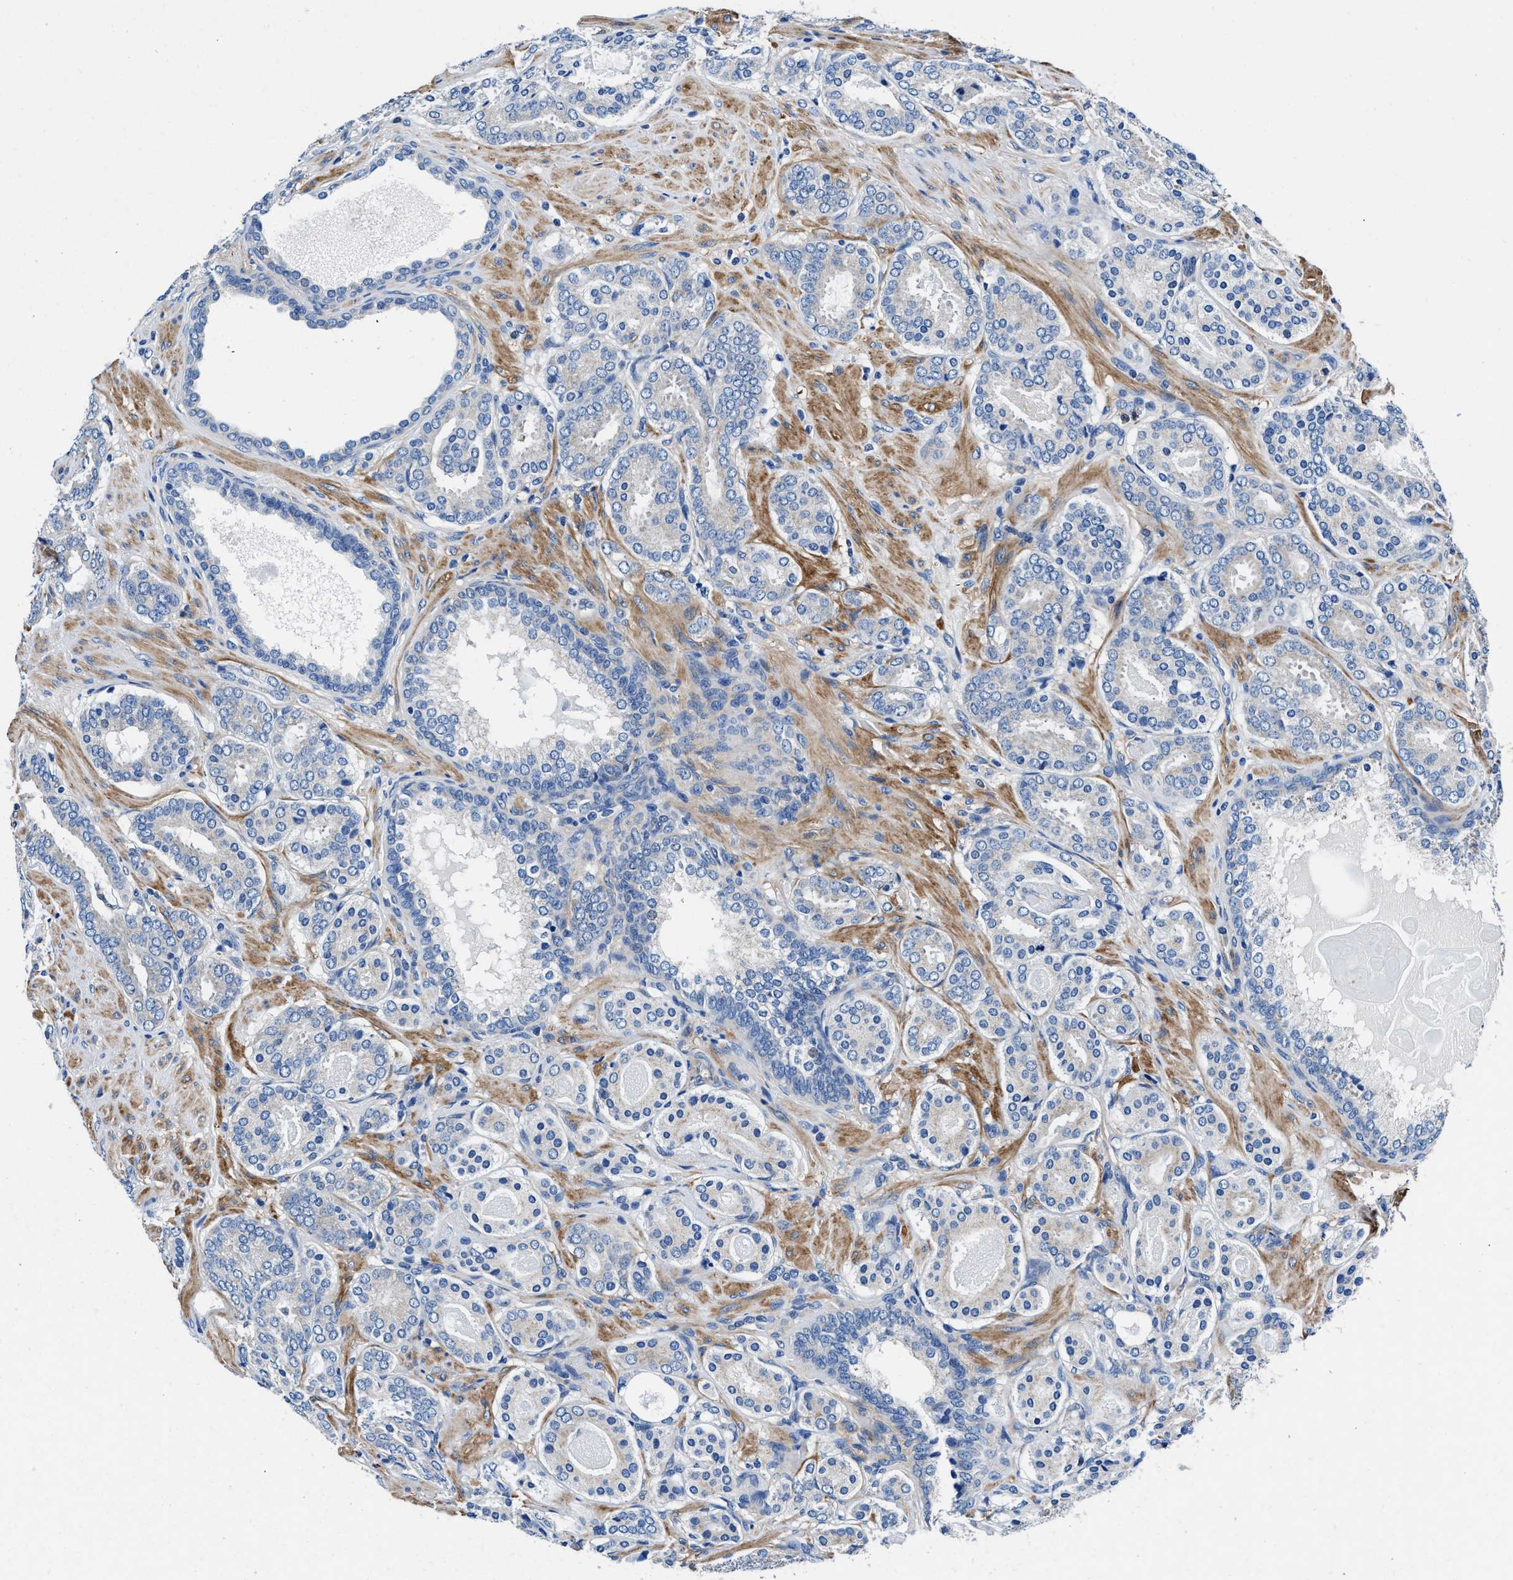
{"staining": {"intensity": "negative", "quantity": "none", "location": "none"}, "tissue": "prostate cancer", "cell_type": "Tumor cells", "image_type": "cancer", "snomed": [{"axis": "morphology", "description": "Adenocarcinoma, Low grade"}, {"axis": "topography", "description": "Prostate"}], "caption": "Tumor cells are negative for protein expression in human prostate cancer (low-grade adenocarcinoma).", "gene": "NEU1", "patient": {"sex": "male", "age": 69}}